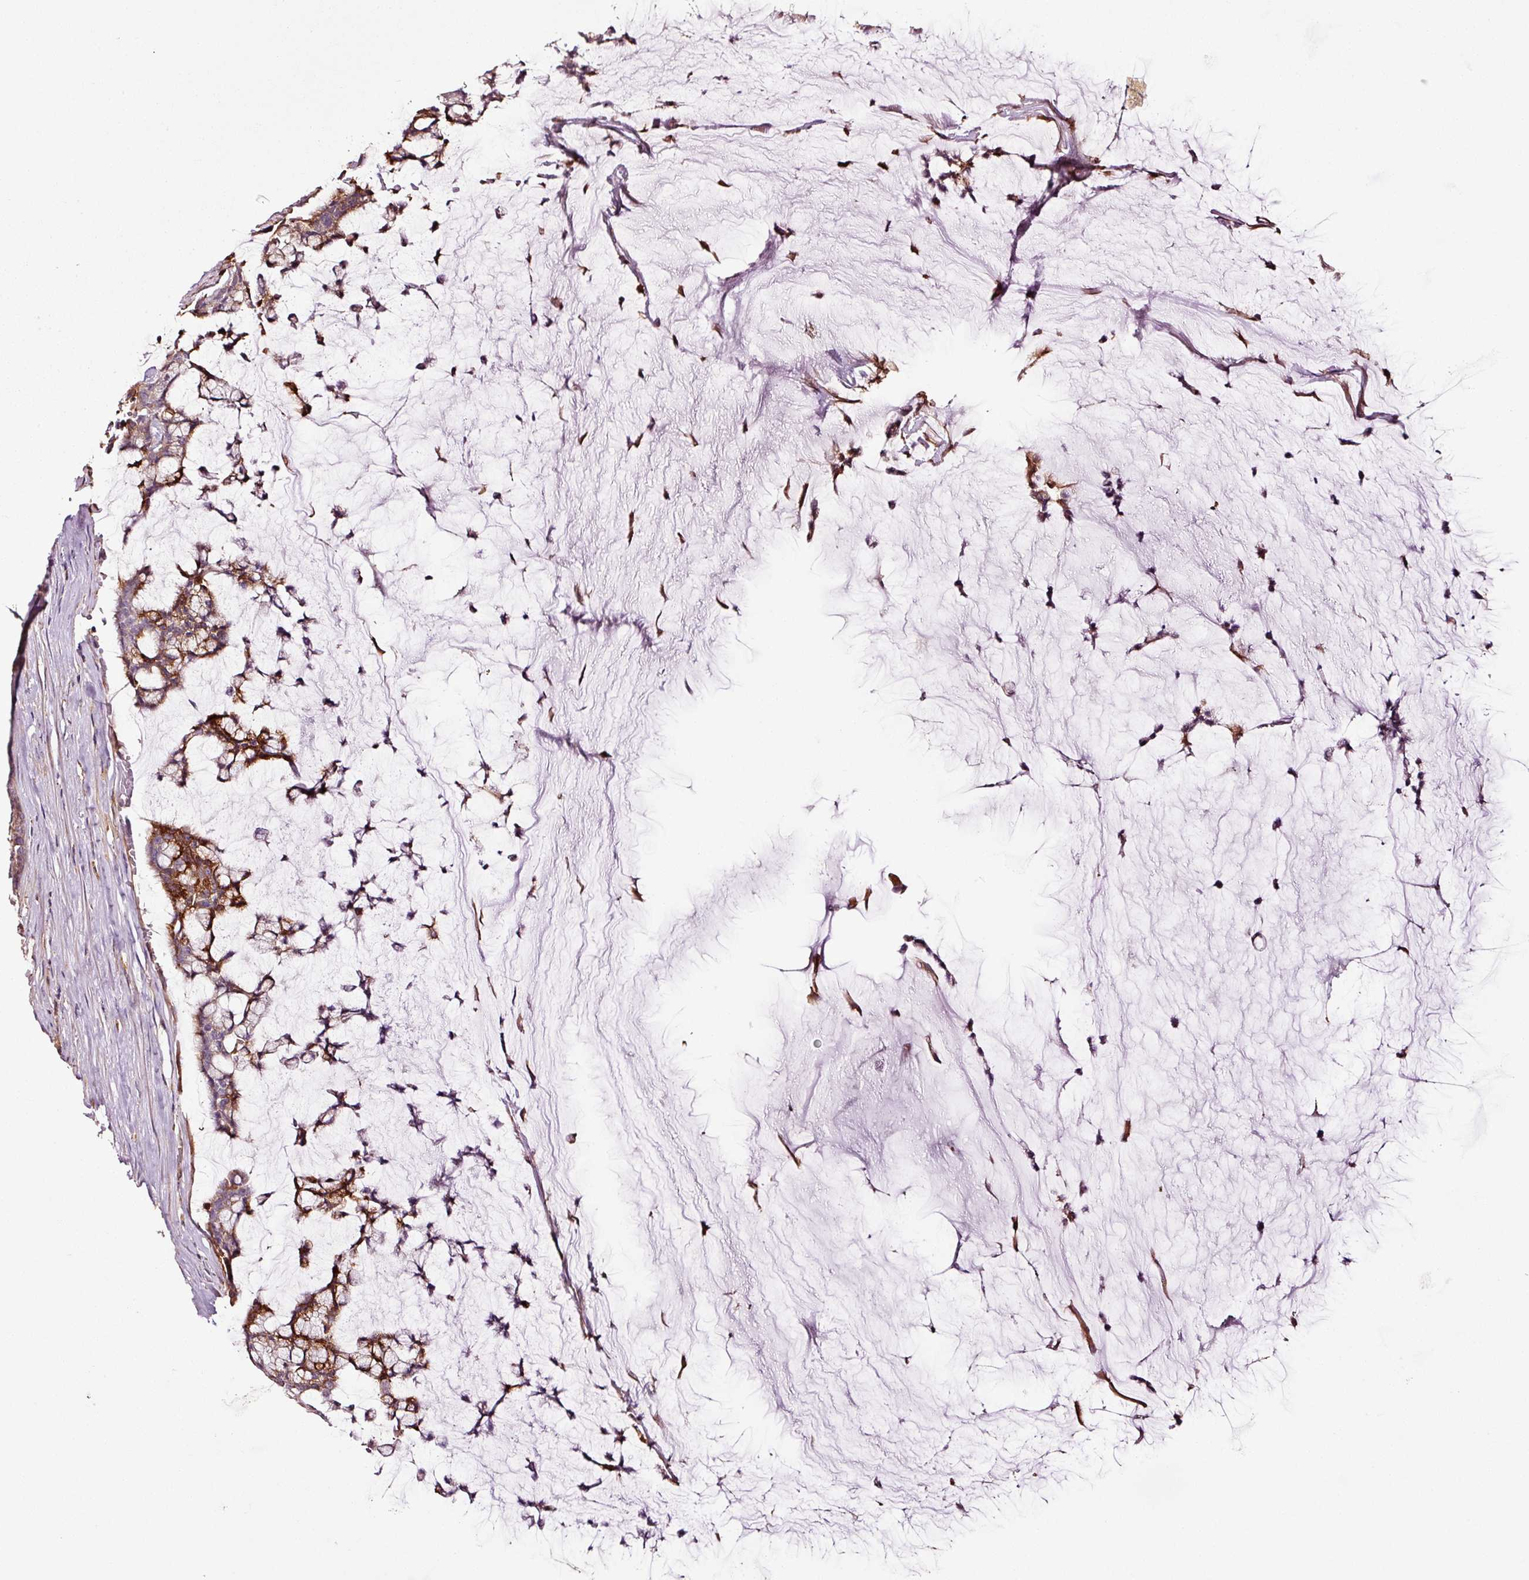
{"staining": {"intensity": "moderate", "quantity": "25%-75%", "location": "cytoplasmic/membranous"}, "tissue": "colorectal cancer", "cell_type": "Tumor cells", "image_type": "cancer", "snomed": [{"axis": "morphology", "description": "Adenocarcinoma, NOS"}, {"axis": "topography", "description": "Colon"}], "caption": "Moderate cytoplasmic/membranous staining for a protein is identified in about 25%-75% of tumor cells of colorectal cancer (adenocarcinoma) using immunohistochemistry.", "gene": "METAP1", "patient": {"sex": "female", "age": 84}}